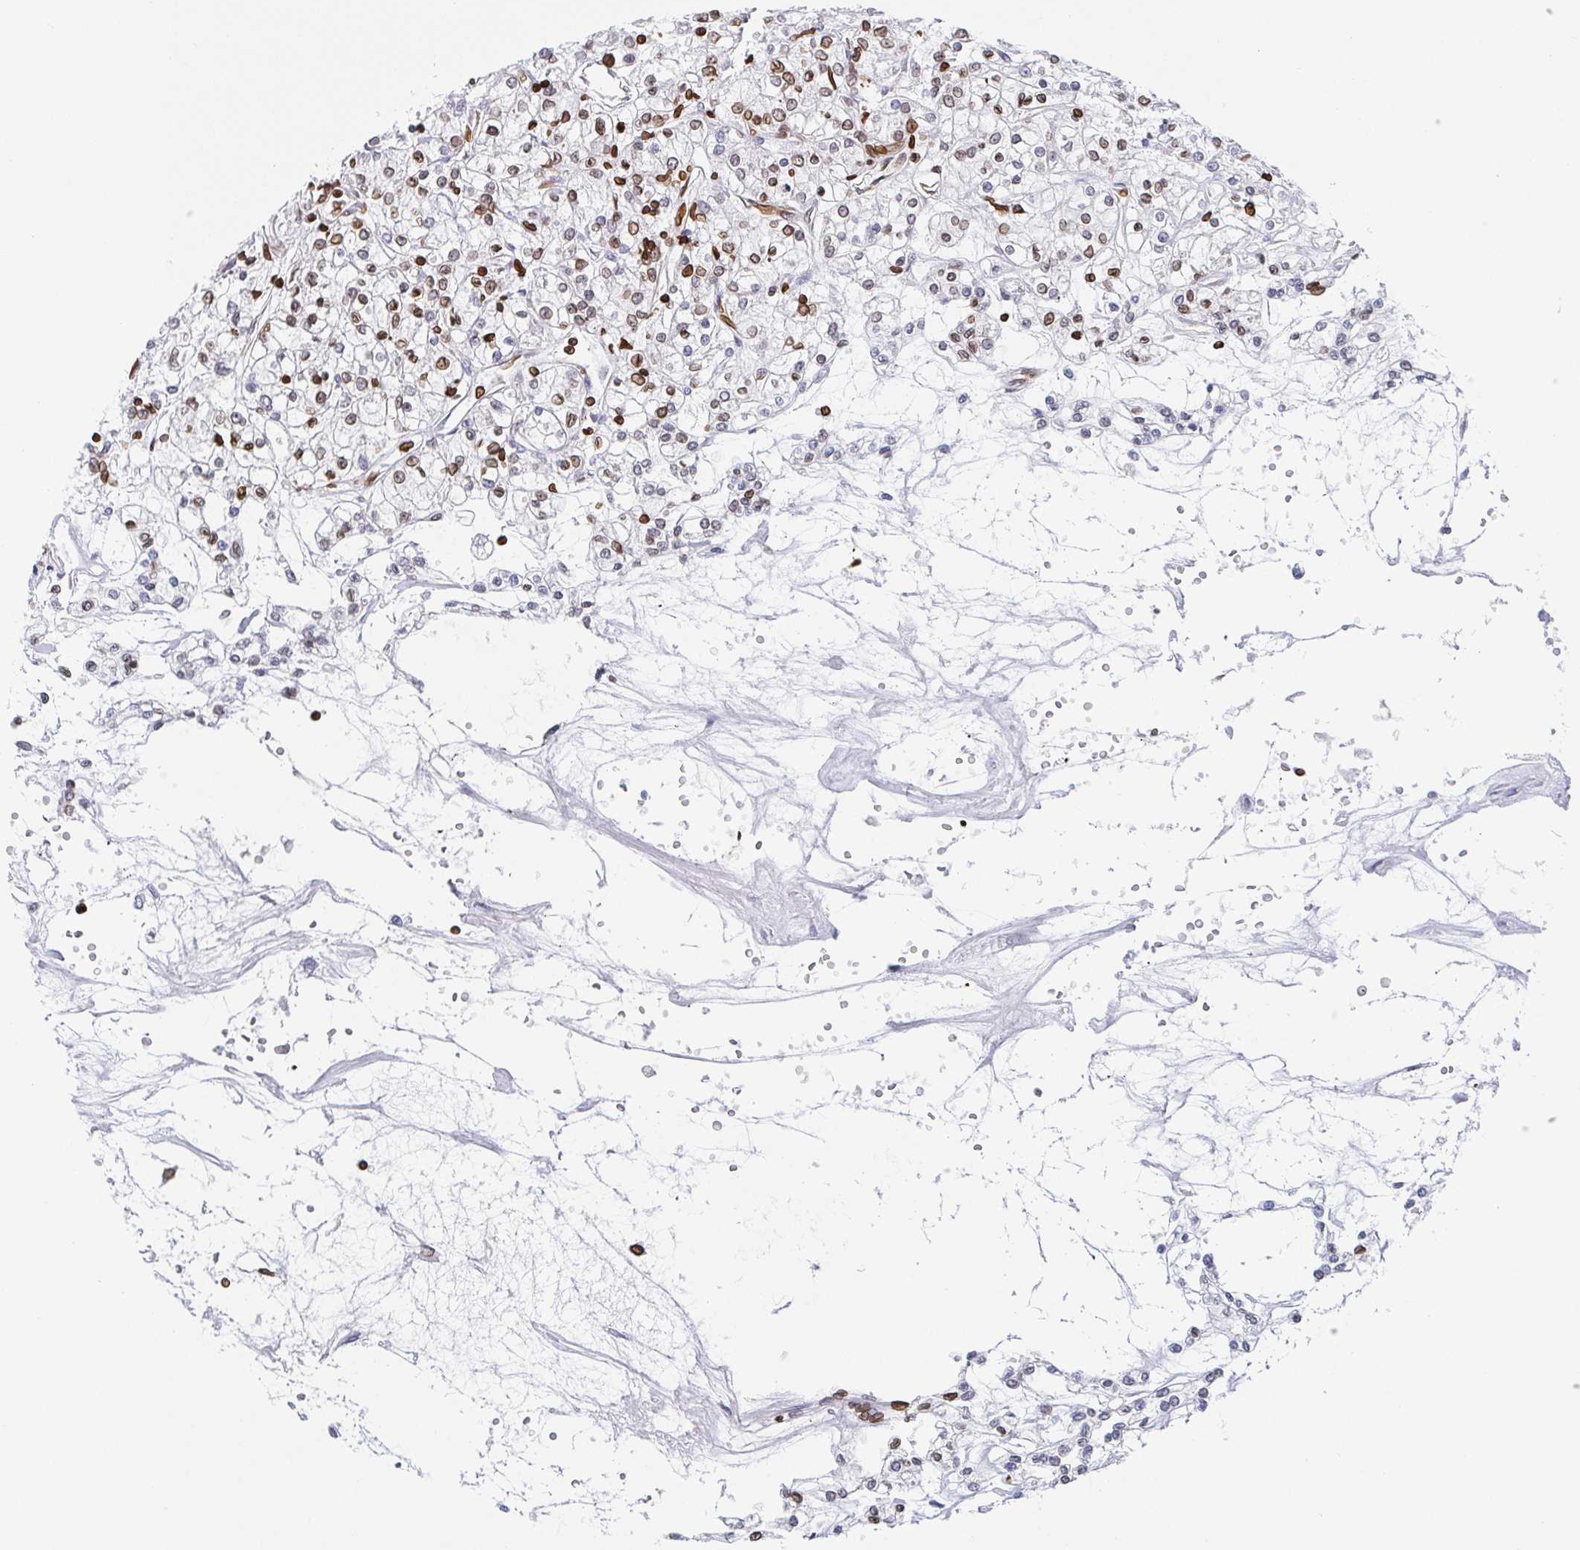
{"staining": {"intensity": "moderate", "quantity": "<25%", "location": "cytoplasmic/membranous,nuclear"}, "tissue": "renal cancer", "cell_type": "Tumor cells", "image_type": "cancer", "snomed": [{"axis": "morphology", "description": "Adenocarcinoma, NOS"}, {"axis": "topography", "description": "Kidney"}], "caption": "Adenocarcinoma (renal) stained with IHC displays moderate cytoplasmic/membranous and nuclear staining in about <25% of tumor cells. Immunohistochemistry (ihc) stains the protein of interest in brown and the nuclei are stained blue.", "gene": "BTBD7", "patient": {"sex": "female", "age": 59}}